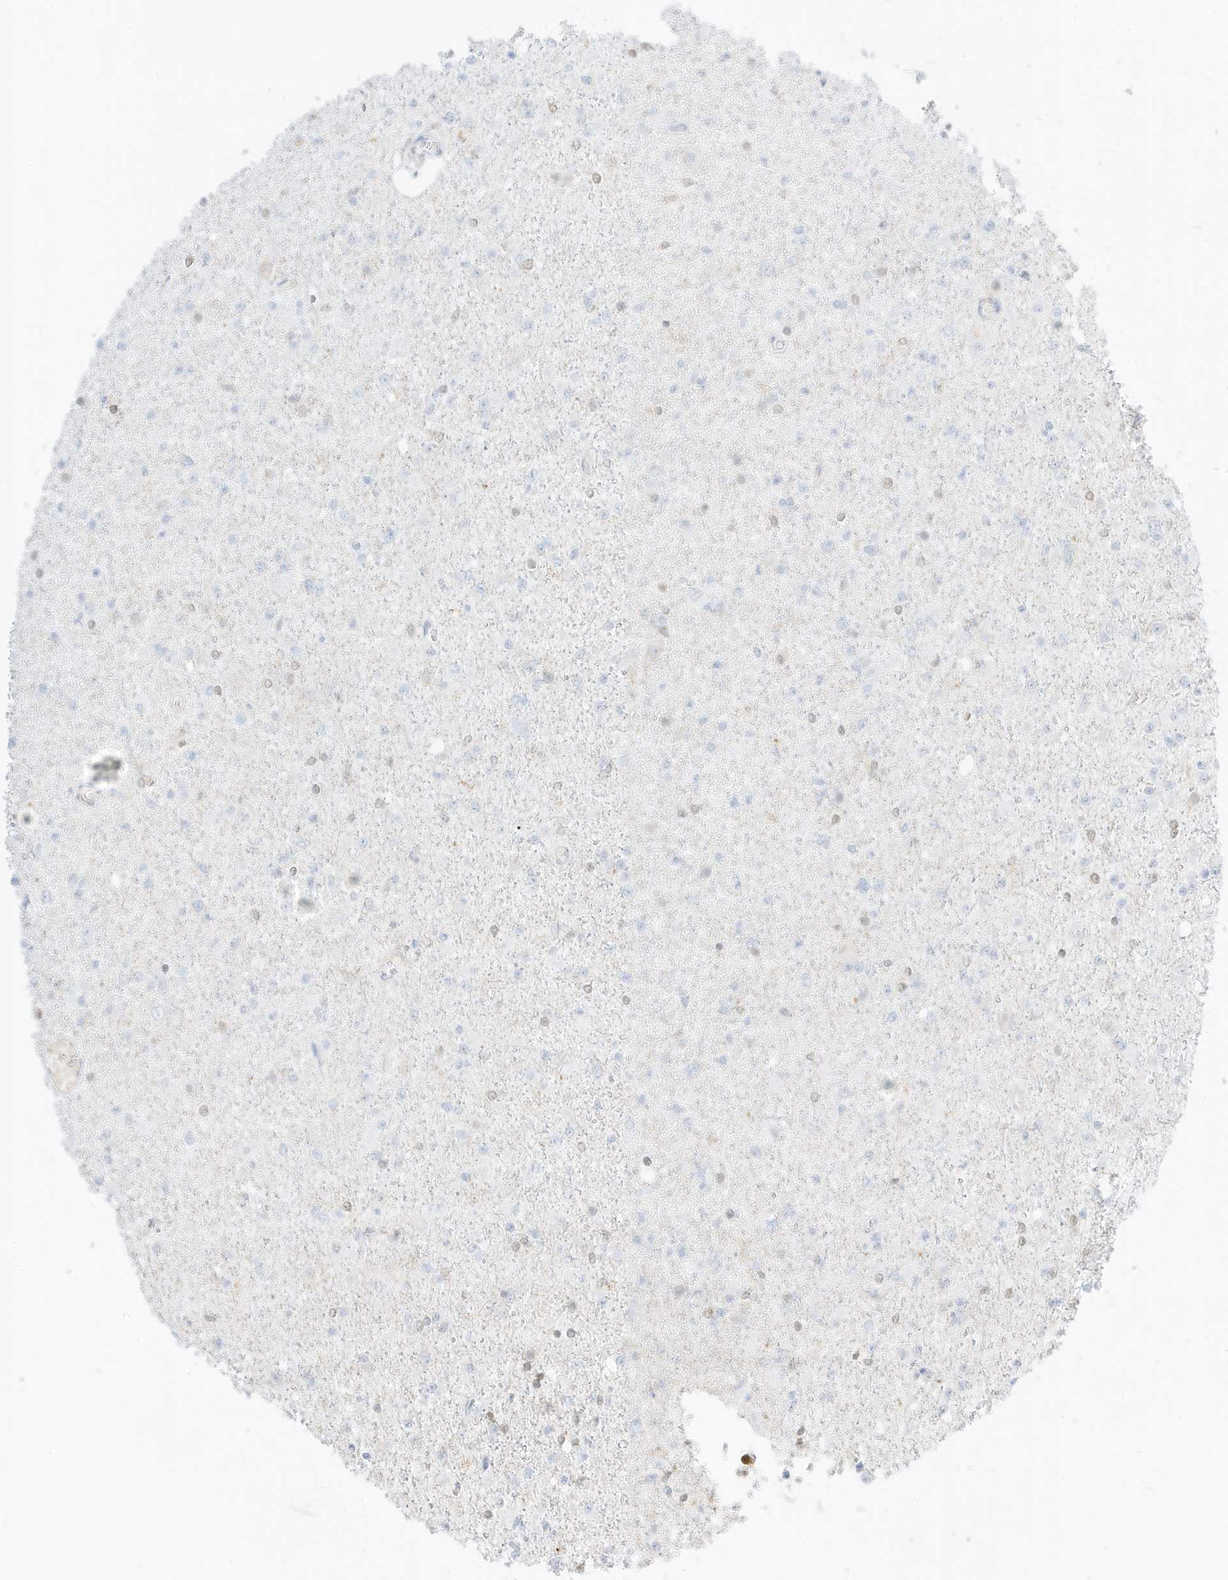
{"staining": {"intensity": "negative", "quantity": "none", "location": "none"}, "tissue": "glioma", "cell_type": "Tumor cells", "image_type": "cancer", "snomed": [{"axis": "morphology", "description": "Glioma, malignant, Low grade"}, {"axis": "topography", "description": "Brain"}], "caption": "Tumor cells are negative for protein expression in human glioma.", "gene": "GCA", "patient": {"sex": "female", "age": 22}}